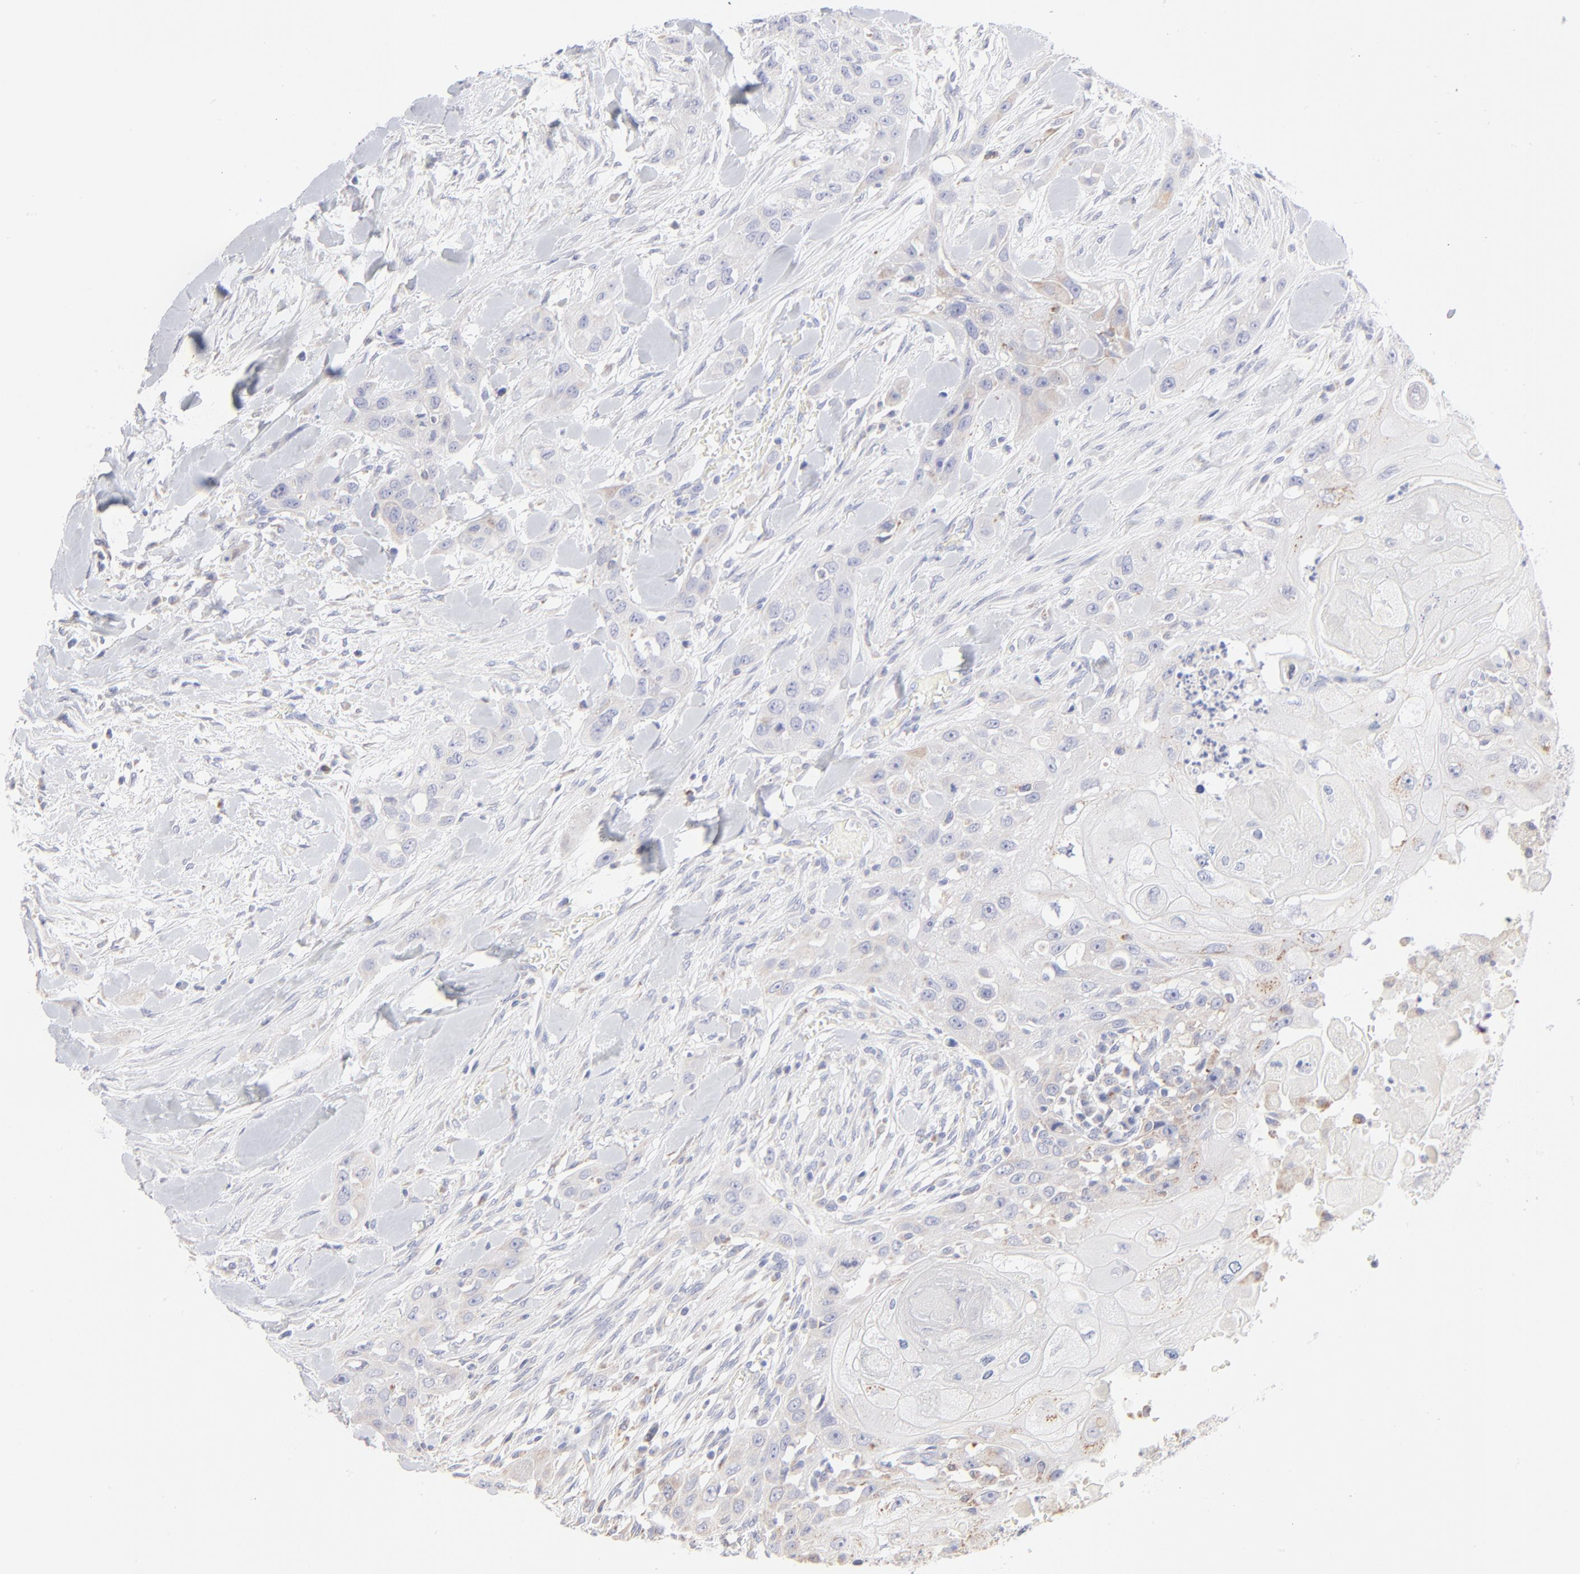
{"staining": {"intensity": "negative", "quantity": "none", "location": "none"}, "tissue": "head and neck cancer", "cell_type": "Tumor cells", "image_type": "cancer", "snomed": [{"axis": "morphology", "description": "Neoplasm, malignant, NOS"}, {"axis": "topography", "description": "Salivary gland"}, {"axis": "topography", "description": "Head-Neck"}], "caption": "Head and neck cancer (malignant neoplasm) stained for a protein using immunohistochemistry (IHC) demonstrates no positivity tumor cells.", "gene": "TST", "patient": {"sex": "male", "age": 43}}